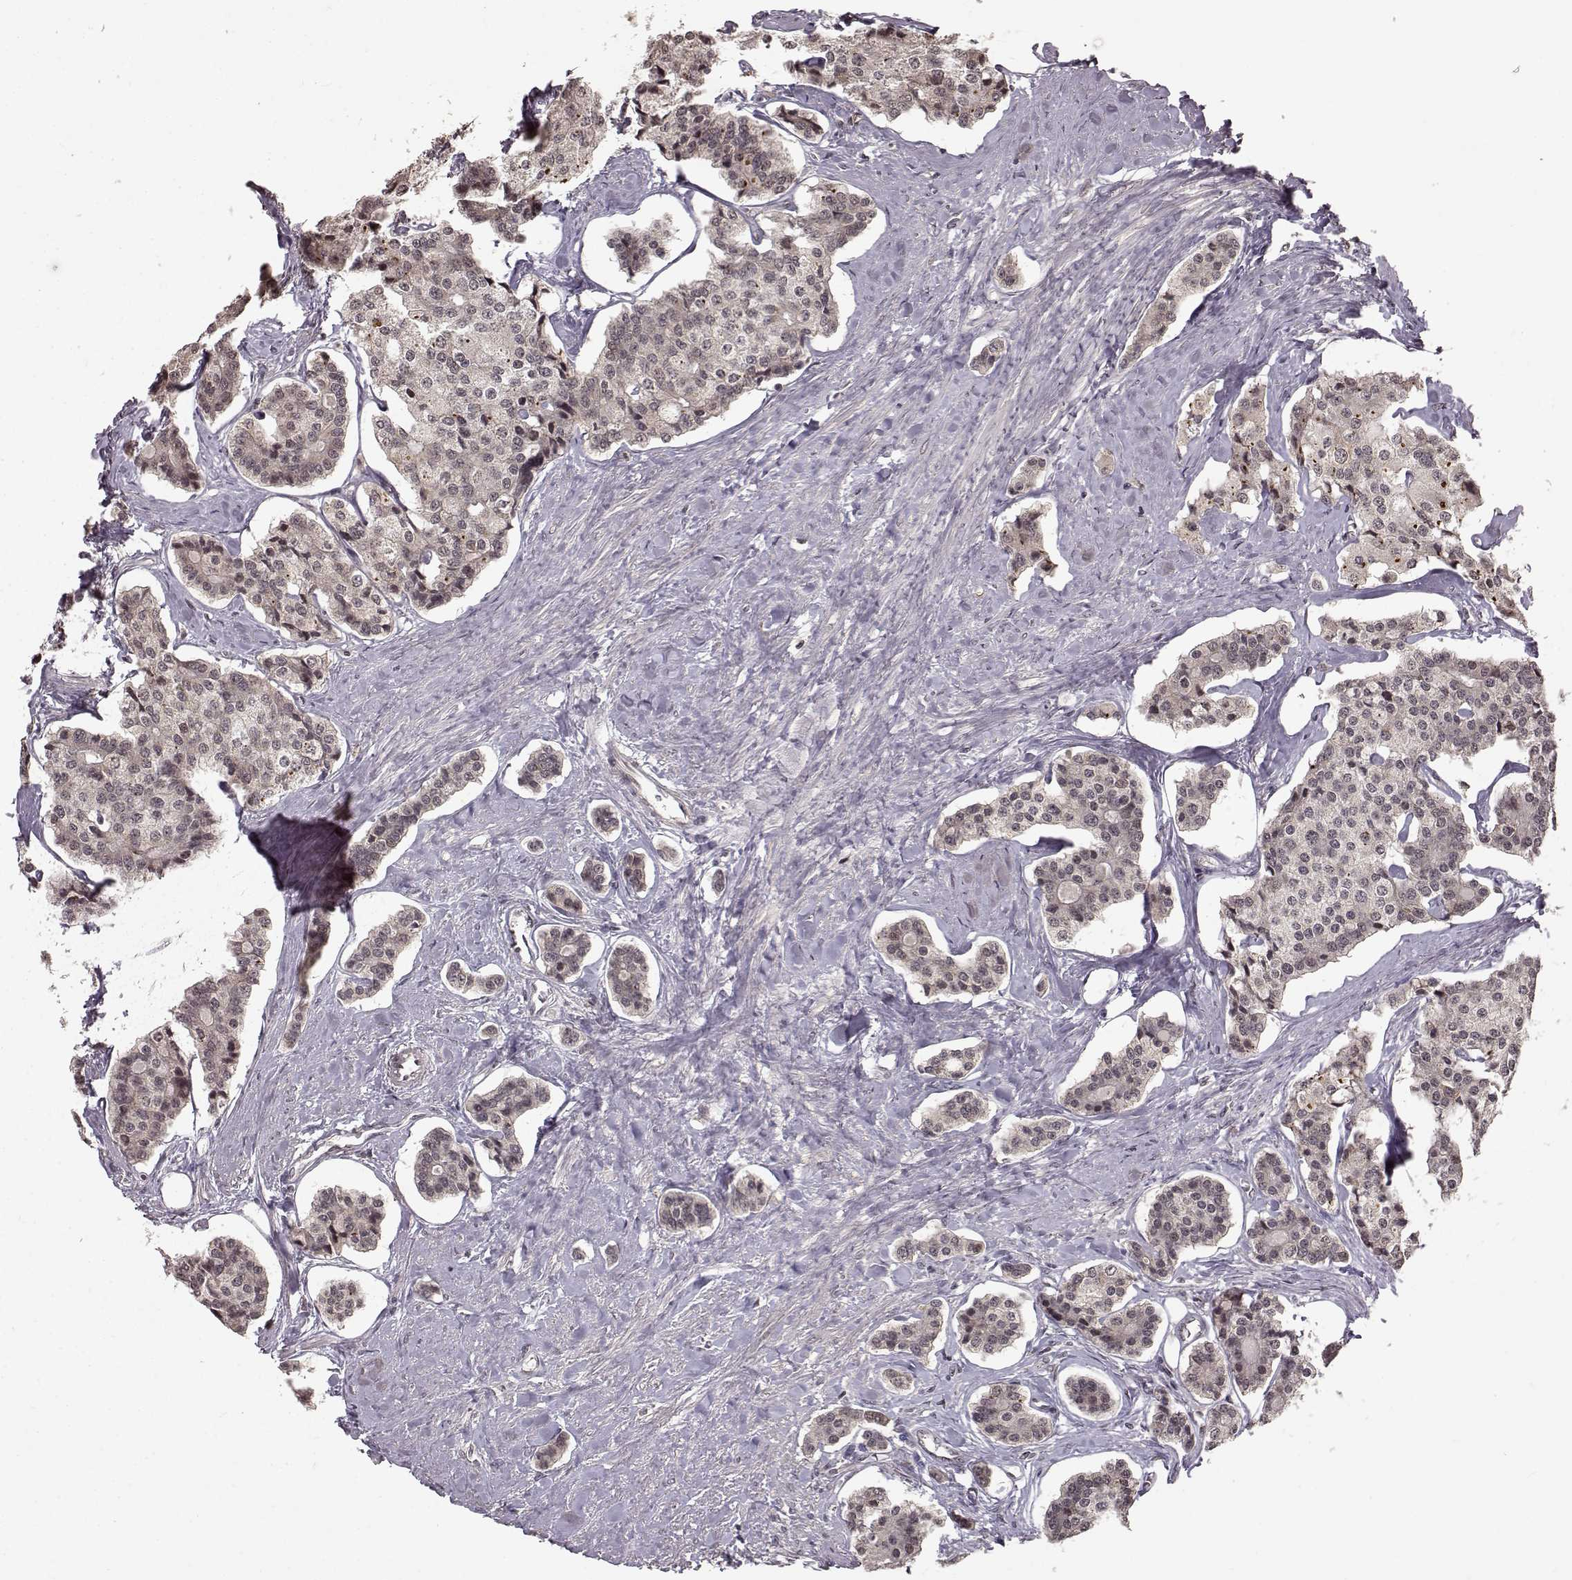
{"staining": {"intensity": "negative", "quantity": "none", "location": "none"}, "tissue": "carcinoid", "cell_type": "Tumor cells", "image_type": "cancer", "snomed": [{"axis": "morphology", "description": "Carcinoid, malignant, NOS"}, {"axis": "topography", "description": "Small intestine"}], "caption": "A high-resolution photomicrograph shows immunohistochemistry (IHC) staining of carcinoid, which demonstrates no significant staining in tumor cells.", "gene": "NTRK2", "patient": {"sex": "female", "age": 65}}